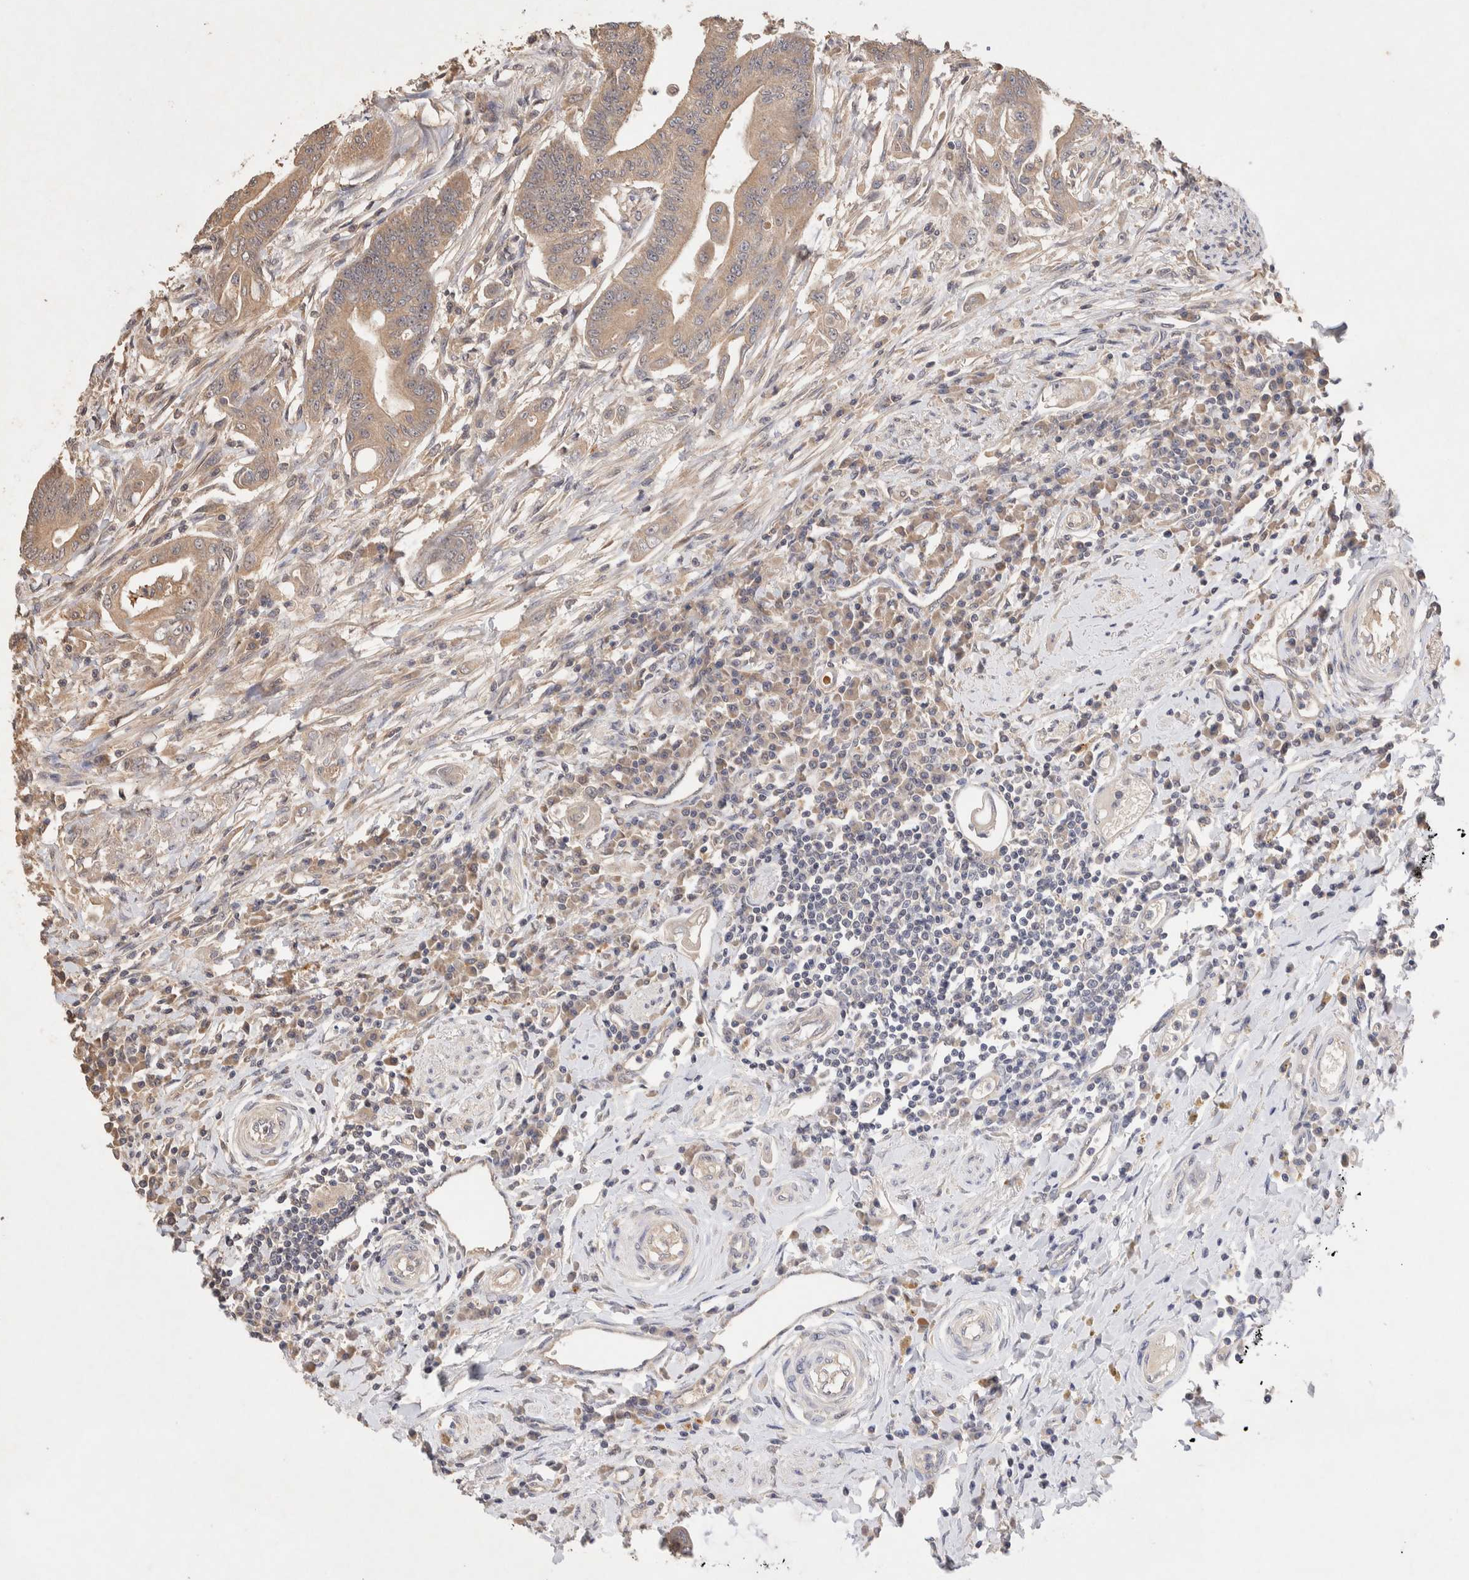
{"staining": {"intensity": "moderate", "quantity": ">75%", "location": "cytoplasmic/membranous"}, "tissue": "colorectal cancer", "cell_type": "Tumor cells", "image_type": "cancer", "snomed": [{"axis": "morphology", "description": "Adenoma, NOS"}, {"axis": "morphology", "description": "Adenocarcinoma, NOS"}, {"axis": "topography", "description": "Colon"}], "caption": "A brown stain shows moderate cytoplasmic/membranous staining of a protein in colorectal cancer tumor cells. (DAB (3,3'-diaminobenzidine) IHC, brown staining for protein, blue staining for nuclei).", "gene": "NSMAF", "patient": {"sex": "male", "age": 79}}